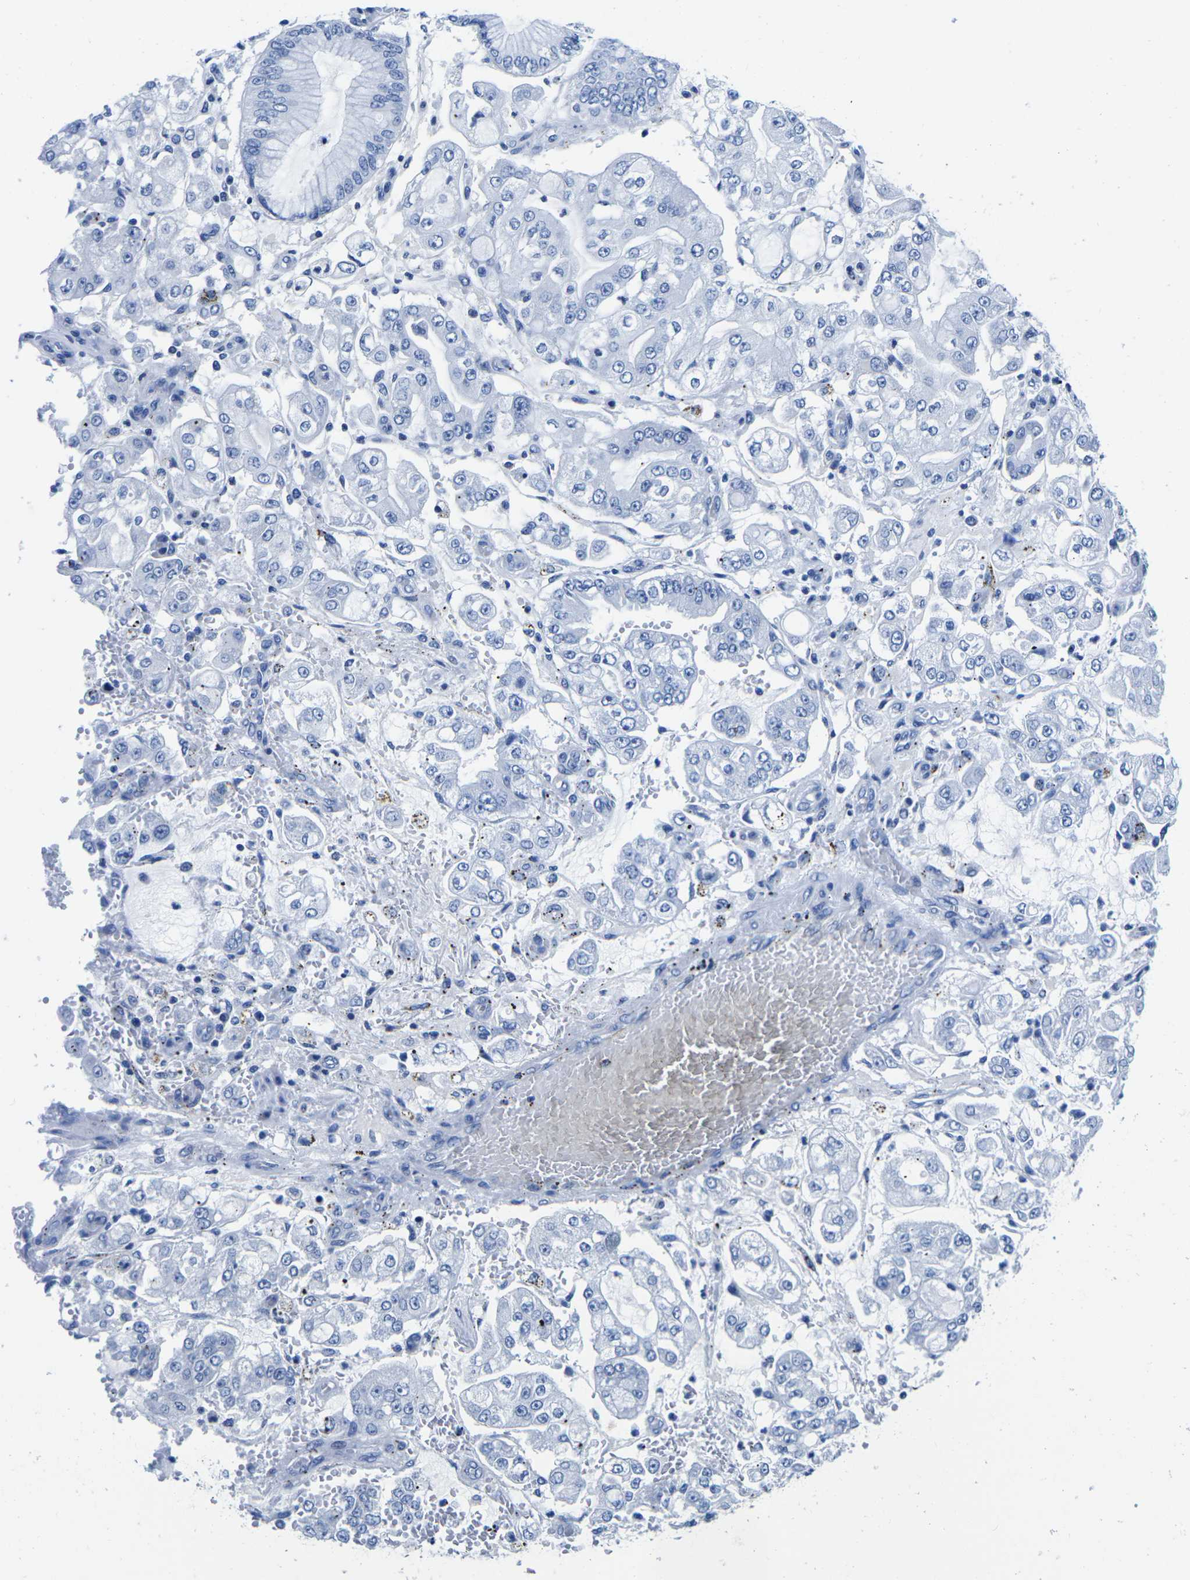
{"staining": {"intensity": "negative", "quantity": "none", "location": "none"}, "tissue": "stomach cancer", "cell_type": "Tumor cells", "image_type": "cancer", "snomed": [{"axis": "morphology", "description": "Adenocarcinoma, NOS"}, {"axis": "topography", "description": "Stomach"}], "caption": "High power microscopy image of an immunohistochemistry (IHC) micrograph of stomach adenocarcinoma, revealing no significant expression in tumor cells.", "gene": "CYP1A2", "patient": {"sex": "male", "age": 76}}